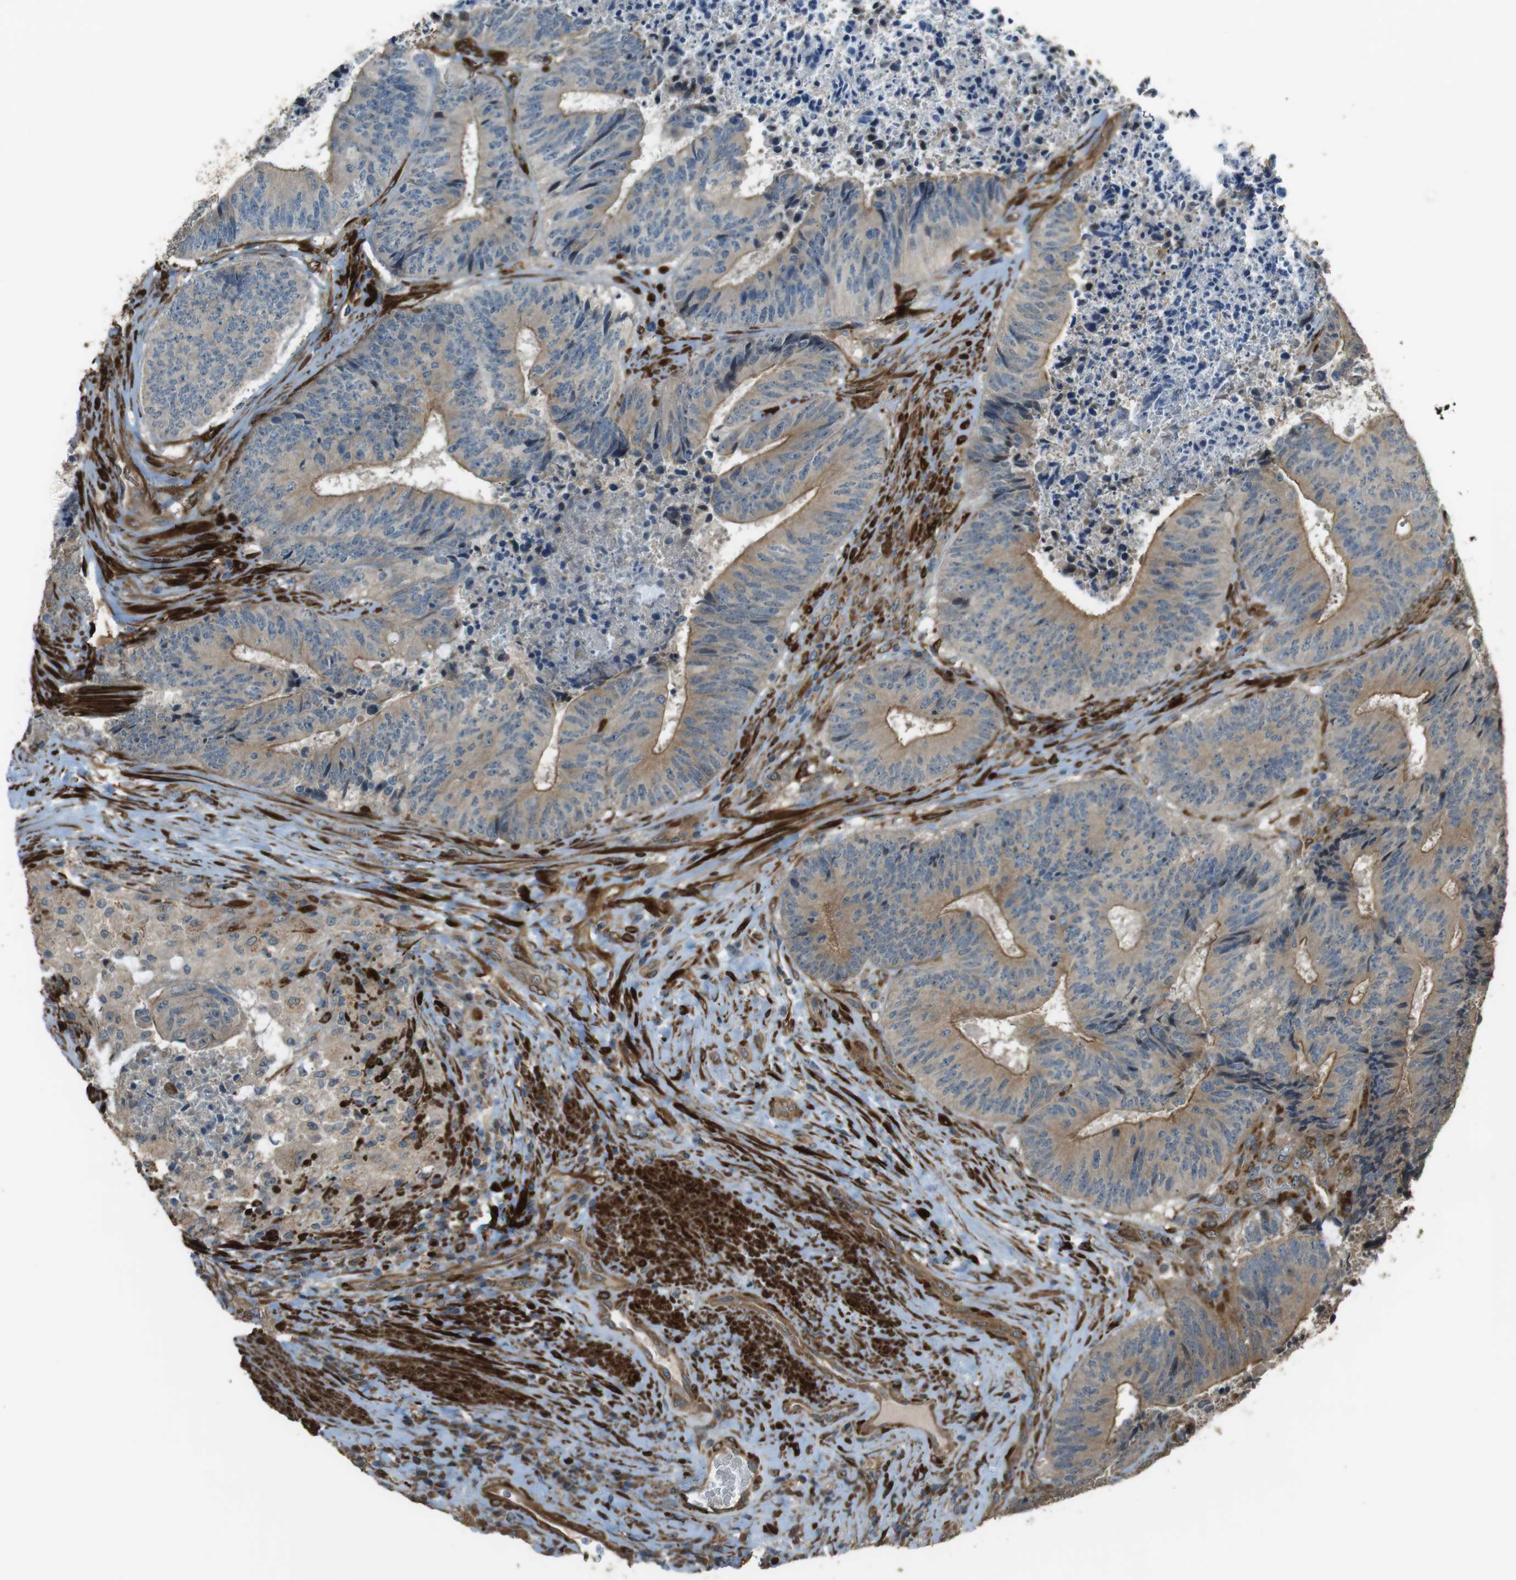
{"staining": {"intensity": "weak", "quantity": "25%-75%", "location": "cytoplasmic/membranous"}, "tissue": "colorectal cancer", "cell_type": "Tumor cells", "image_type": "cancer", "snomed": [{"axis": "morphology", "description": "Adenocarcinoma, NOS"}, {"axis": "topography", "description": "Rectum"}], "caption": "Immunohistochemical staining of human adenocarcinoma (colorectal) exhibits low levels of weak cytoplasmic/membranous staining in approximately 25%-75% of tumor cells.", "gene": "MSRB3", "patient": {"sex": "male", "age": 72}}